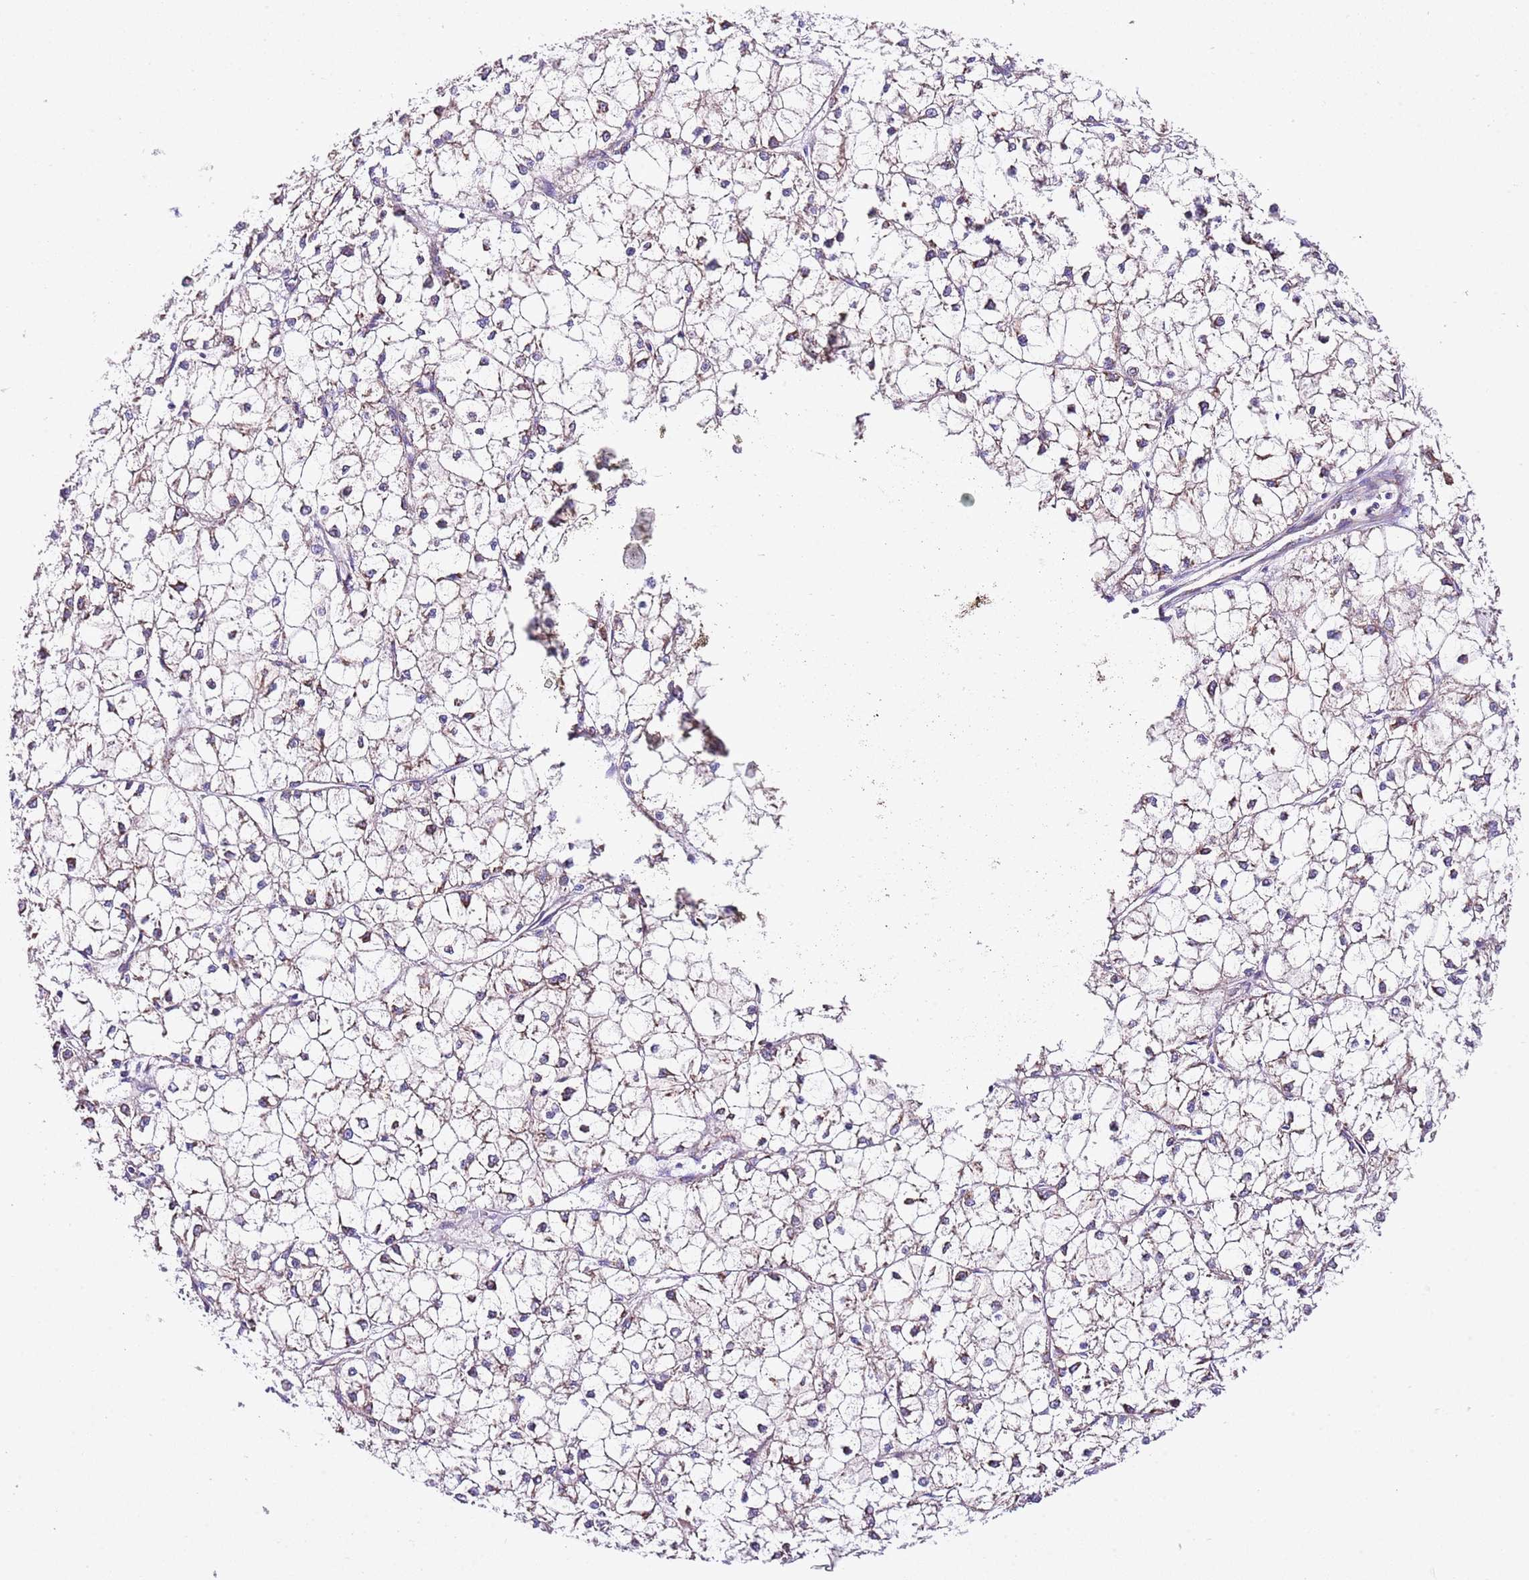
{"staining": {"intensity": "weak", "quantity": "<25%", "location": "cytoplasmic/membranous"}, "tissue": "liver cancer", "cell_type": "Tumor cells", "image_type": "cancer", "snomed": [{"axis": "morphology", "description": "Carcinoma, Hepatocellular, NOS"}, {"axis": "topography", "description": "Liver"}], "caption": "This is a micrograph of immunohistochemistry (IHC) staining of liver hepatocellular carcinoma, which shows no expression in tumor cells.", "gene": "RPS10", "patient": {"sex": "female", "age": 43}}